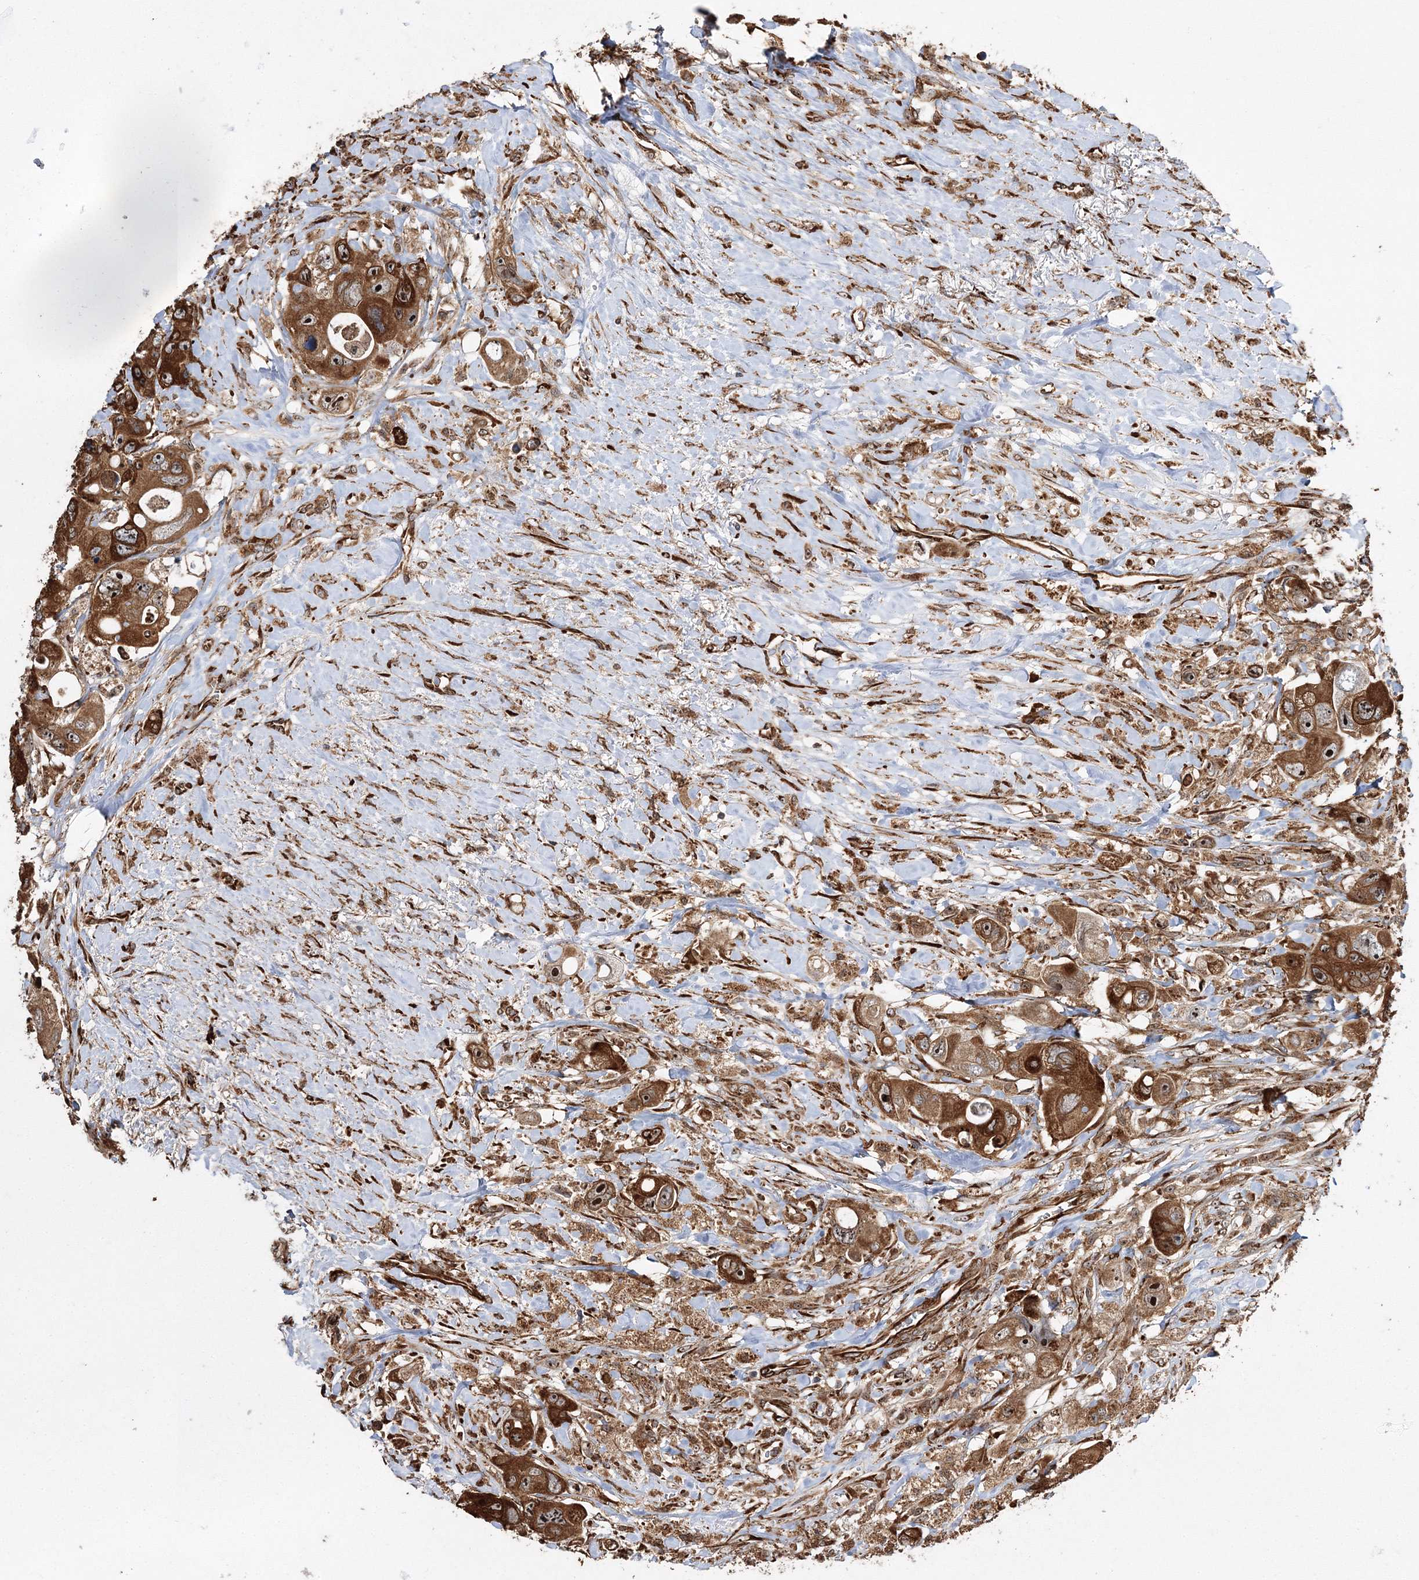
{"staining": {"intensity": "strong", "quantity": ">75%", "location": "cytoplasmic/membranous"}, "tissue": "colorectal cancer", "cell_type": "Tumor cells", "image_type": "cancer", "snomed": [{"axis": "morphology", "description": "Adenocarcinoma, NOS"}, {"axis": "topography", "description": "Colon"}], "caption": "This photomicrograph demonstrates immunohistochemistry (IHC) staining of colorectal cancer (adenocarcinoma), with high strong cytoplasmic/membranous positivity in about >75% of tumor cells.", "gene": "SCRN3", "patient": {"sex": "female", "age": 46}}